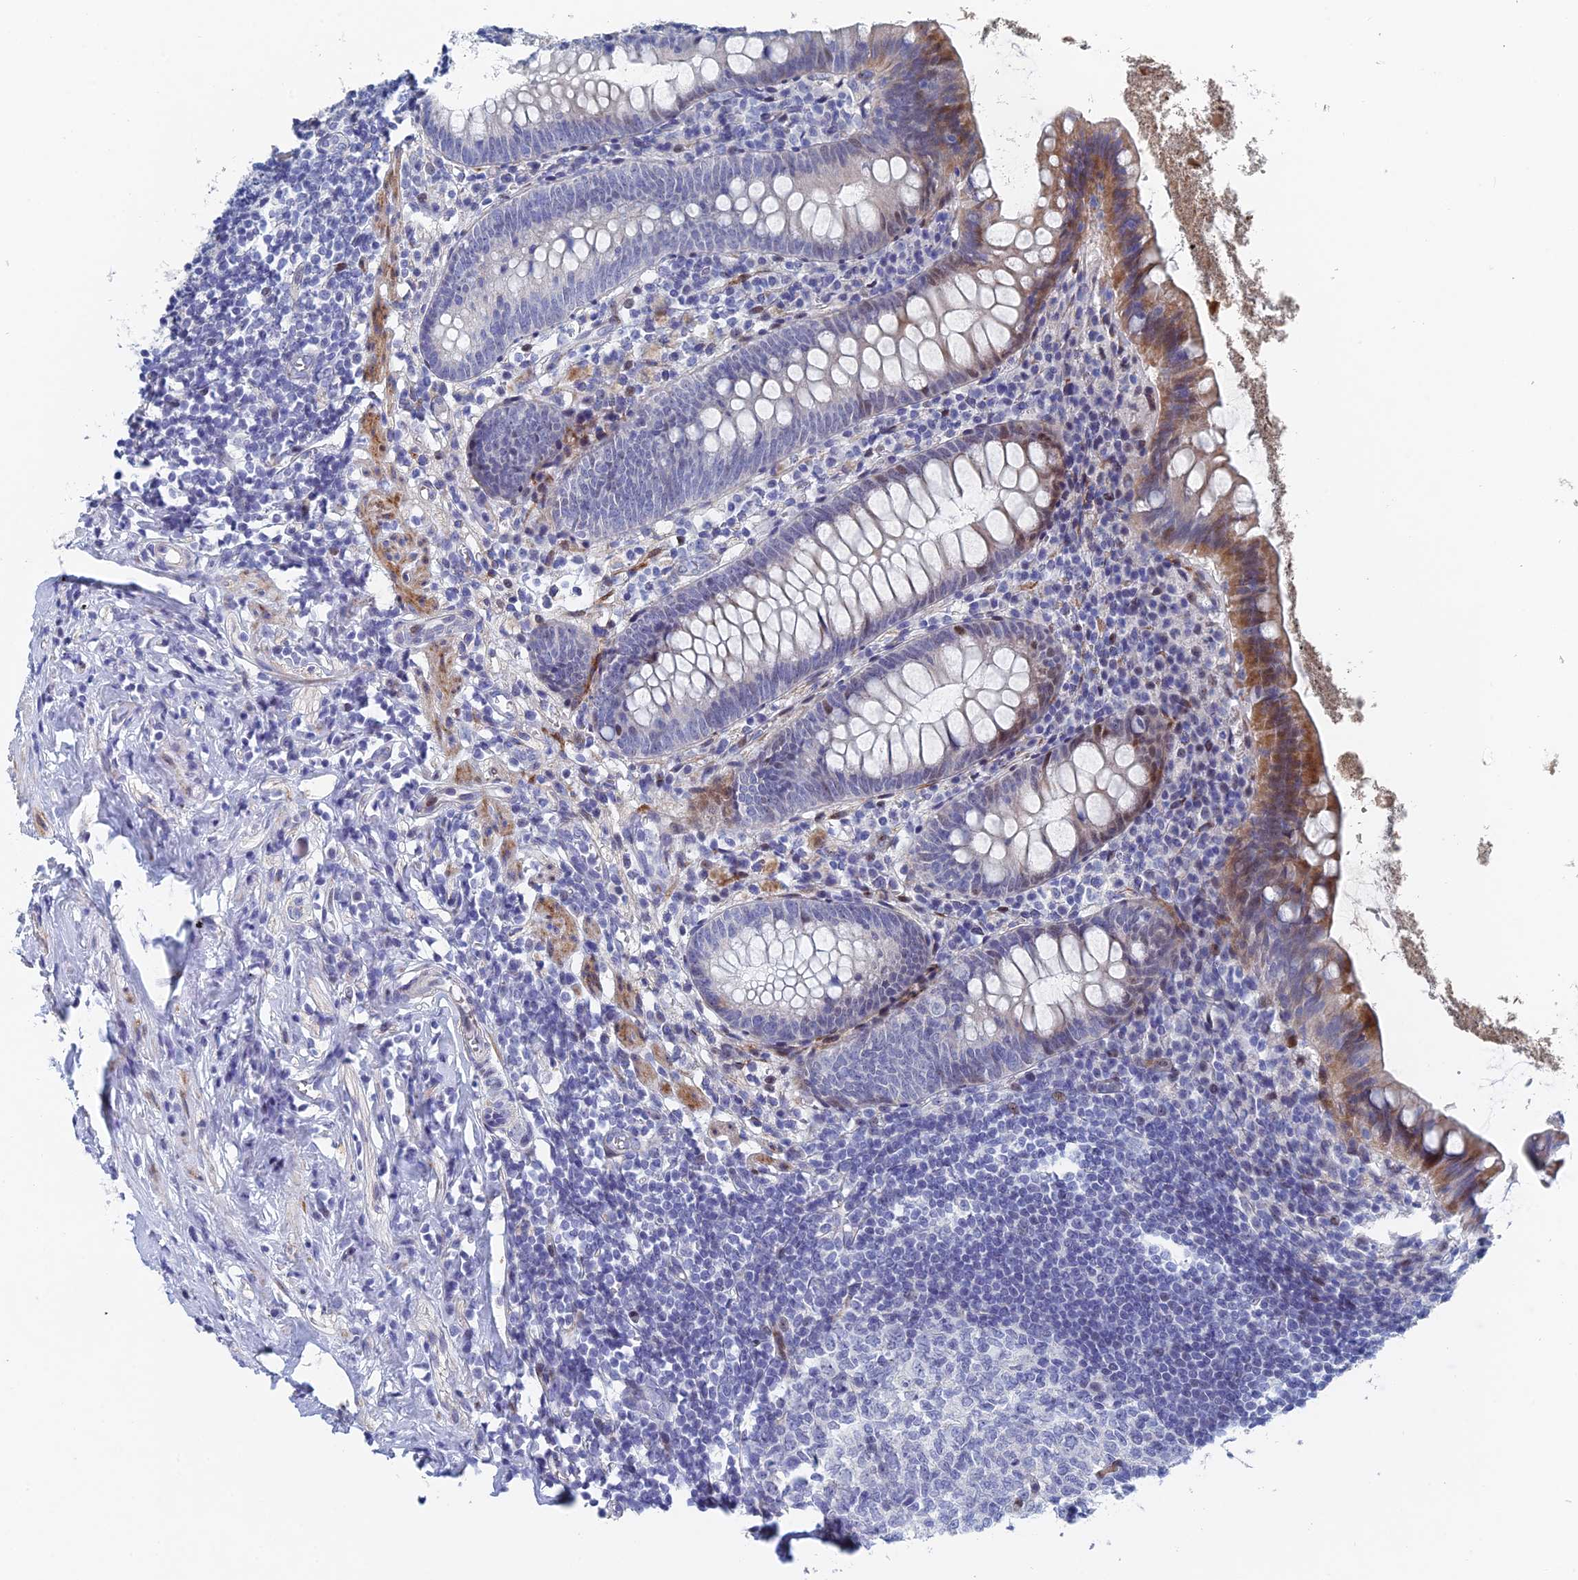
{"staining": {"intensity": "moderate", "quantity": "<25%", "location": "cytoplasmic/membranous"}, "tissue": "appendix", "cell_type": "Glandular cells", "image_type": "normal", "snomed": [{"axis": "morphology", "description": "Normal tissue, NOS"}, {"axis": "topography", "description": "Appendix"}], "caption": "Immunohistochemistry (IHC) staining of unremarkable appendix, which shows low levels of moderate cytoplasmic/membranous positivity in about <25% of glandular cells indicating moderate cytoplasmic/membranous protein positivity. The staining was performed using DAB (brown) for protein detection and nuclei were counterstained in hematoxylin (blue).", "gene": "DRGX", "patient": {"sex": "female", "age": 51}}